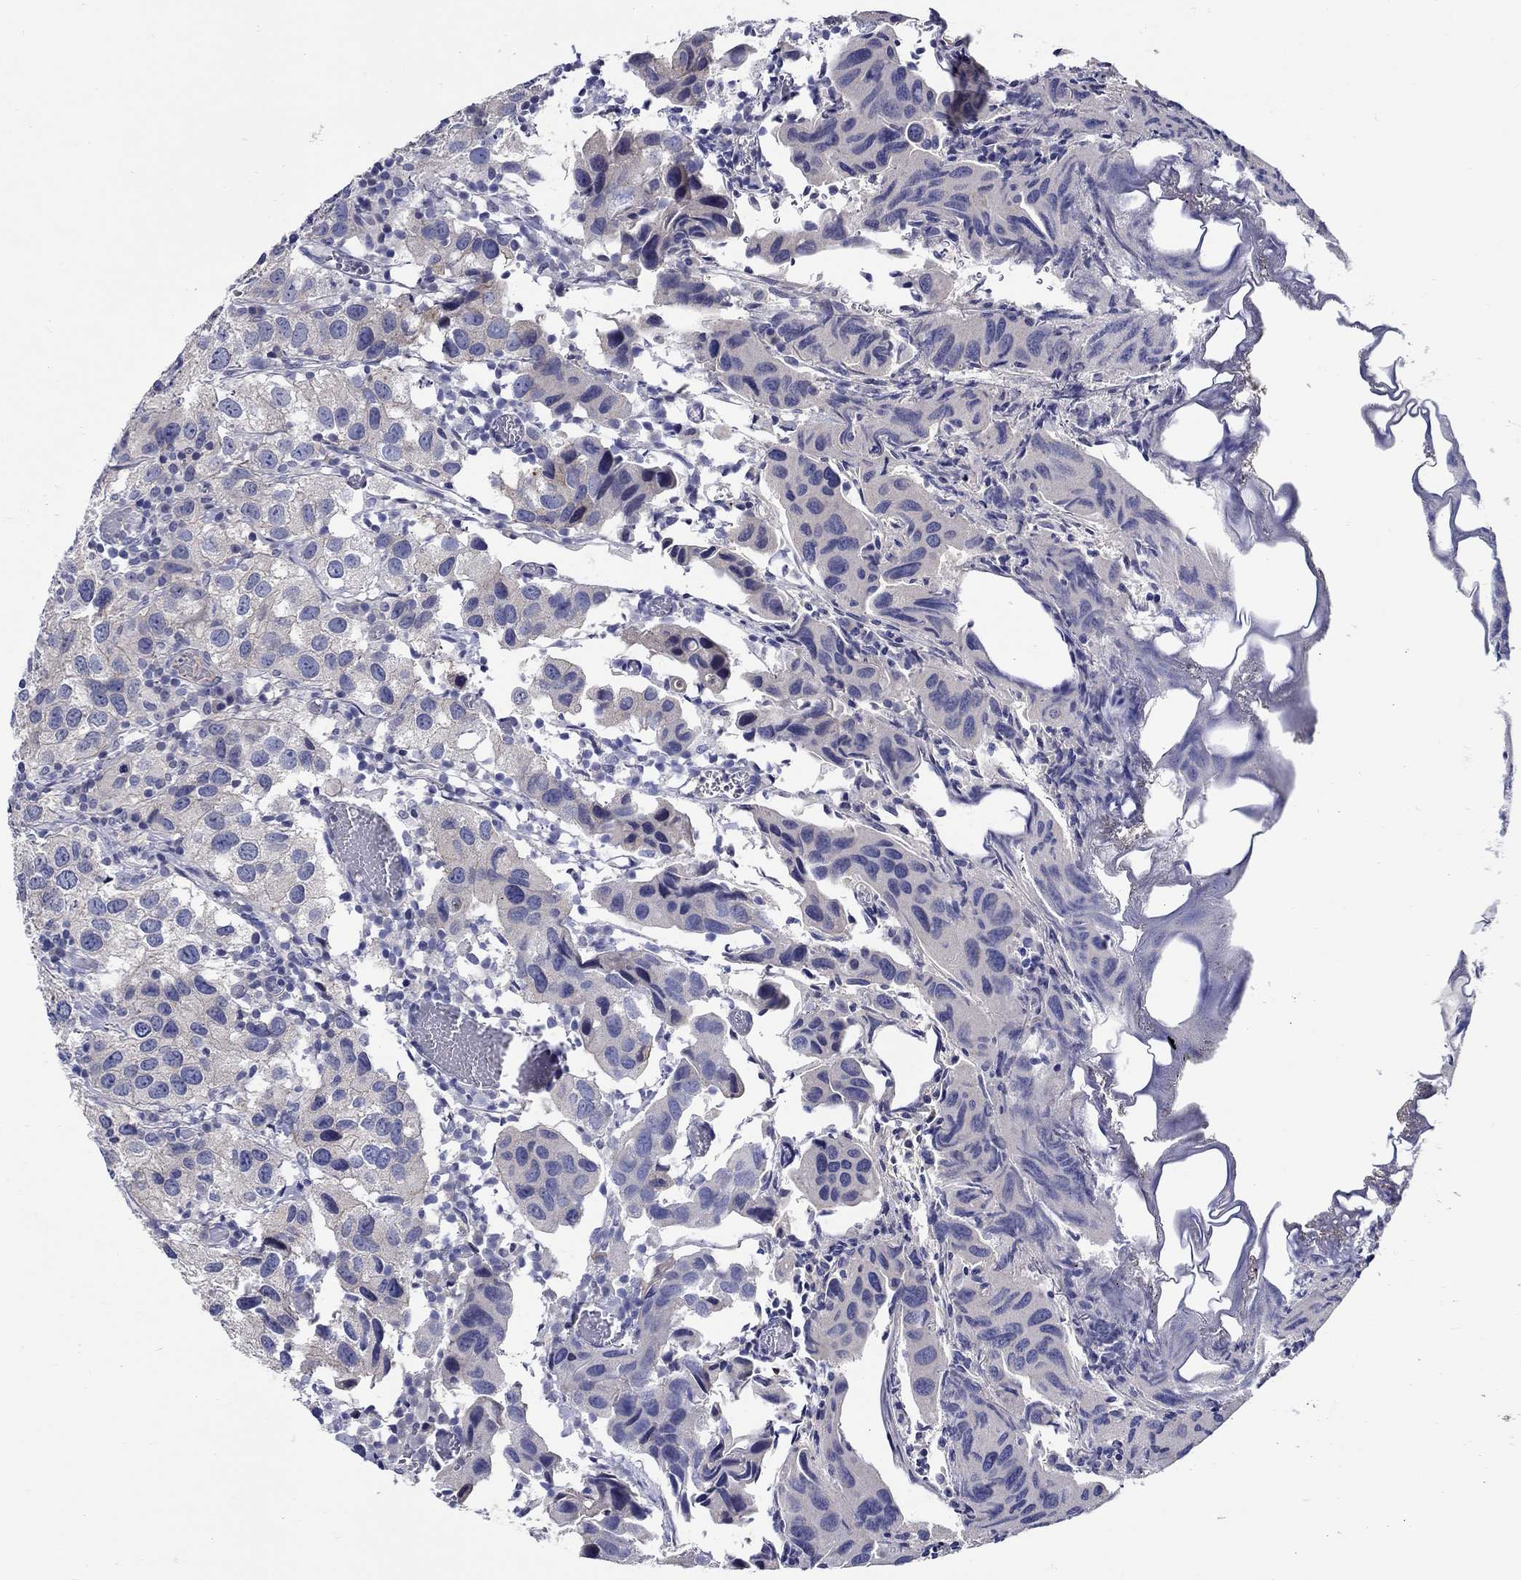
{"staining": {"intensity": "negative", "quantity": "none", "location": "none"}, "tissue": "urothelial cancer", "cell_type": "Tumor cells", "image_type": "cancer", "snomed": [{"axis": "morphology", "description": "Urothelial carcinoma, High grade"}, {"axis": "topography", "description": "Urinary bladder"}], "caption": "An immunohistochemistry (IHC) micrograph of high-grade urothelial carcinoma is shown. There is no staining in tumor cells of high-grade urothelial carcinoma. (Immunohistochemistry, brightfield microscopy, high magnification).", "gene": "SLC30A3", "patient": {"sex": "male", "age": 79}}